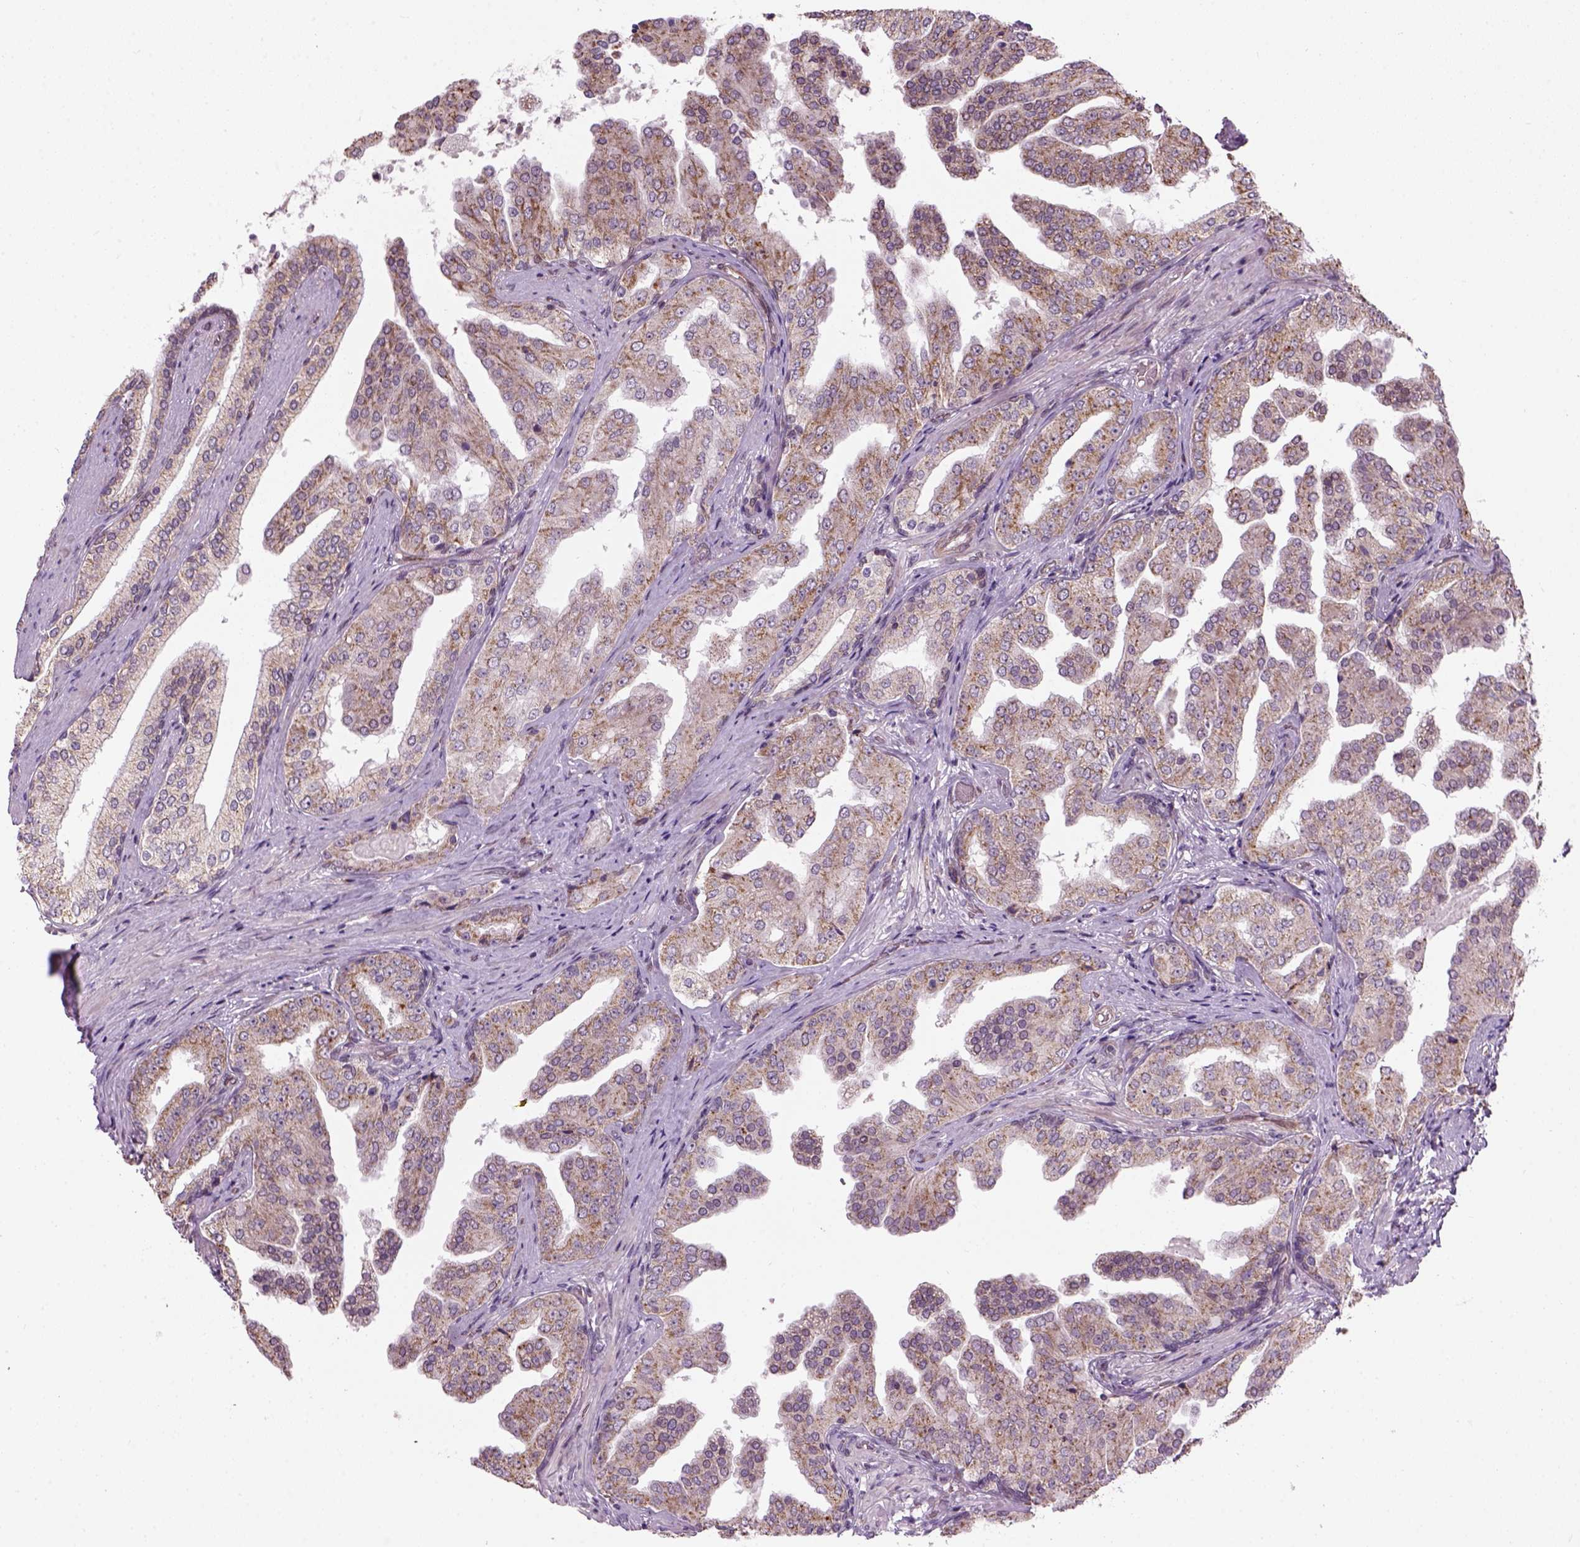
{"staining": {"intensity": "moderate", "quantity": ">75%", "location": "cytoplasmic/membranous"}, "tissue": "prostate cancer", "cell_type": "Tumor cells", "image_type": "cancer", "snomed": [{"axis": "morphology", "description": "Adenocarcinoma, Low grade"}, {"axis": "topography", "description": "Prostate and seminal vesicle, NOS"}], "caption": "Immunohistochemistry staining of prostate cancer, which exhibits medium levels of moderate cytoplasmic/membranous staining in about >75% of tumor cells indicating moderate cytoplasmic/membranous protein expression. The staining was performed using DAB (3,3'-diaminobenzidine) (brown) for protein detection and nuclei were counterstained in hematoxylin (blue).", "gene": "XK", "patient": {"sex": "male", "age": 61}}